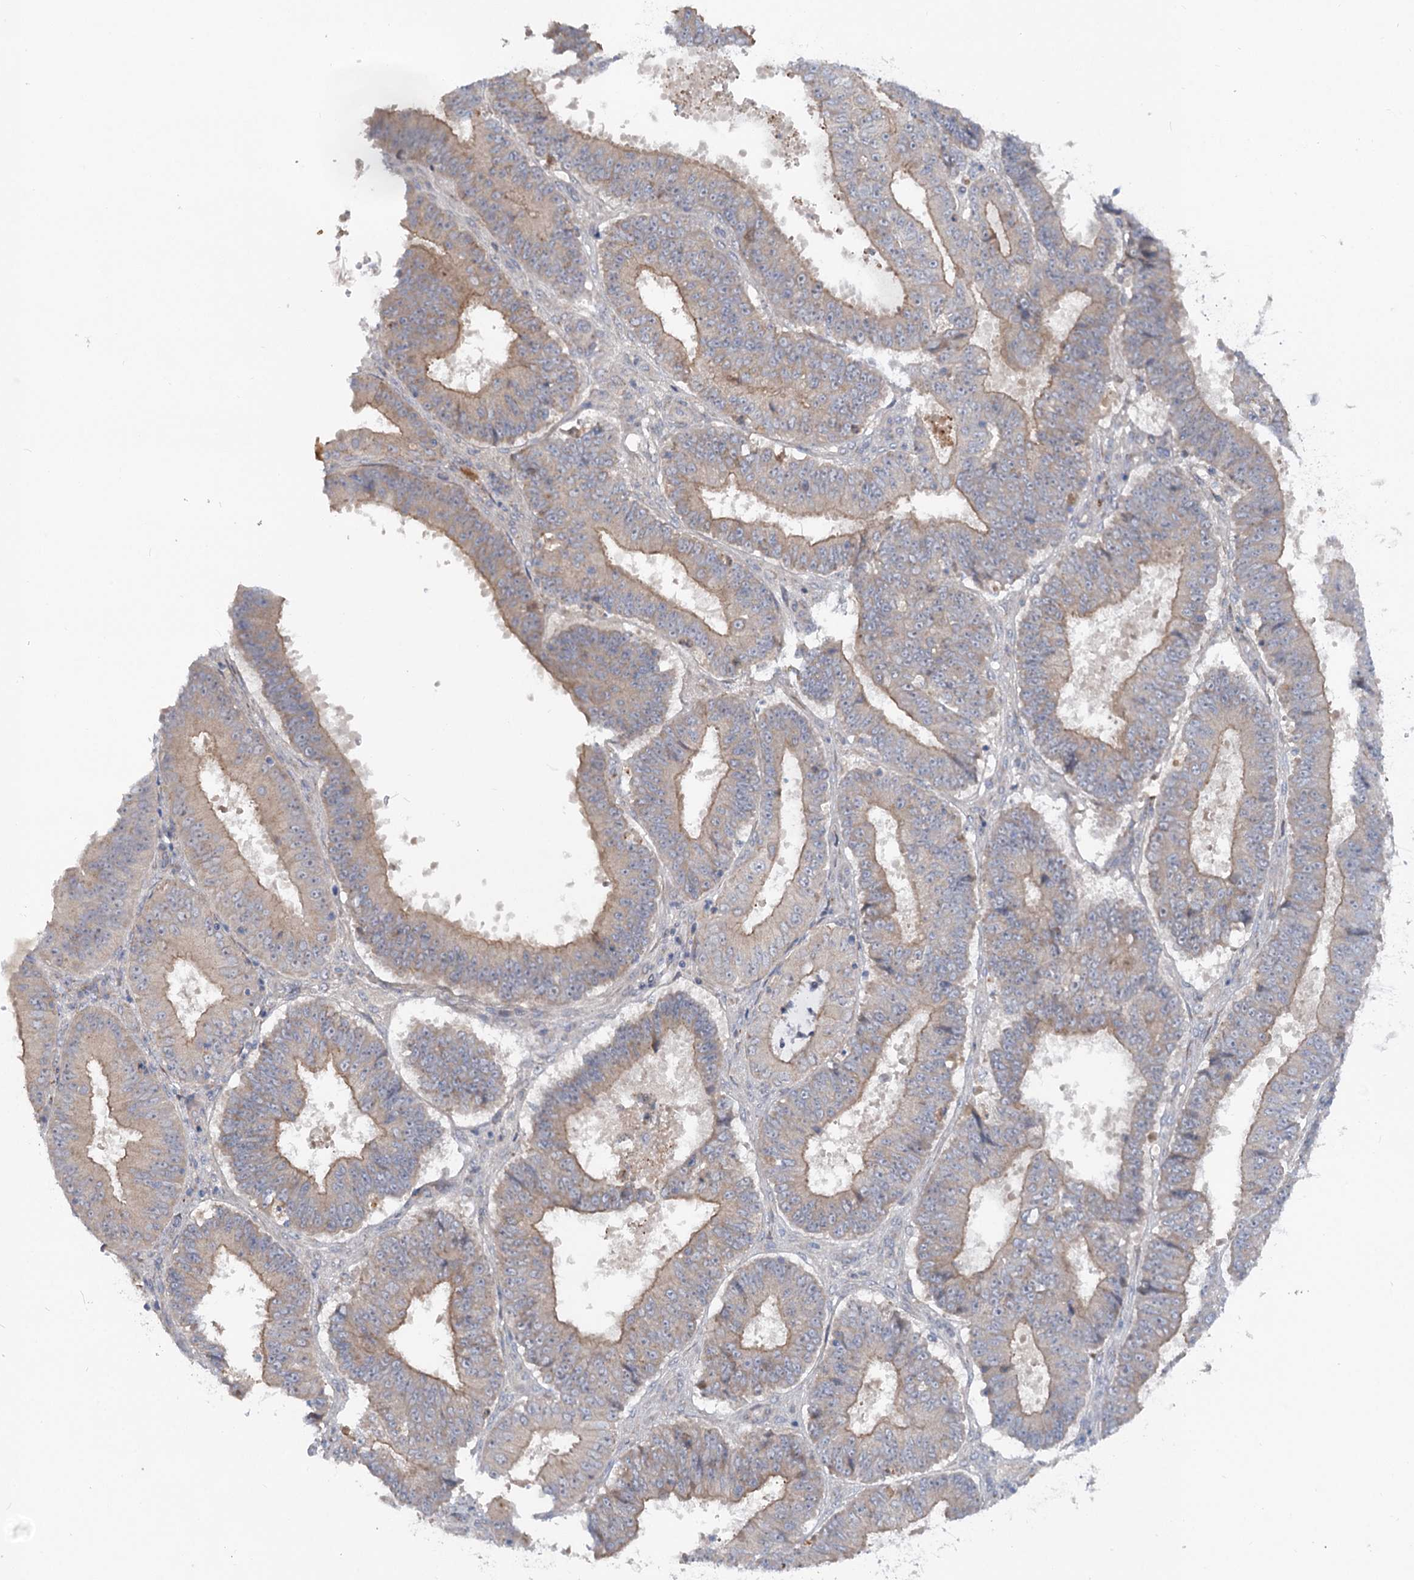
{"staining": {"intensity": "moderate", "quantity": "25%-75%", "location": "cytoplasmic/membranous"}, "tissue": "ovarian cancer", "cell_type": "Tumor cells", "image_type": "cancer", "snomed": [{"axis": "morphology", "description": "Carcinoma, endometroid"}, {"axis": "topography", "description": "Appendix"}, {"axis": "topography", "description": "Ovary"}], "caption": "IHC micrograph of human ovarian cancer (endometroid carcinoma) stained for a protein (brown), which exhibits medium levels of moderate cytoplasmic/membranous positivity in about 25%-75% of tumor cells.", "gene": "FGF19", "patient": {"sex": "female", "age": 42}}